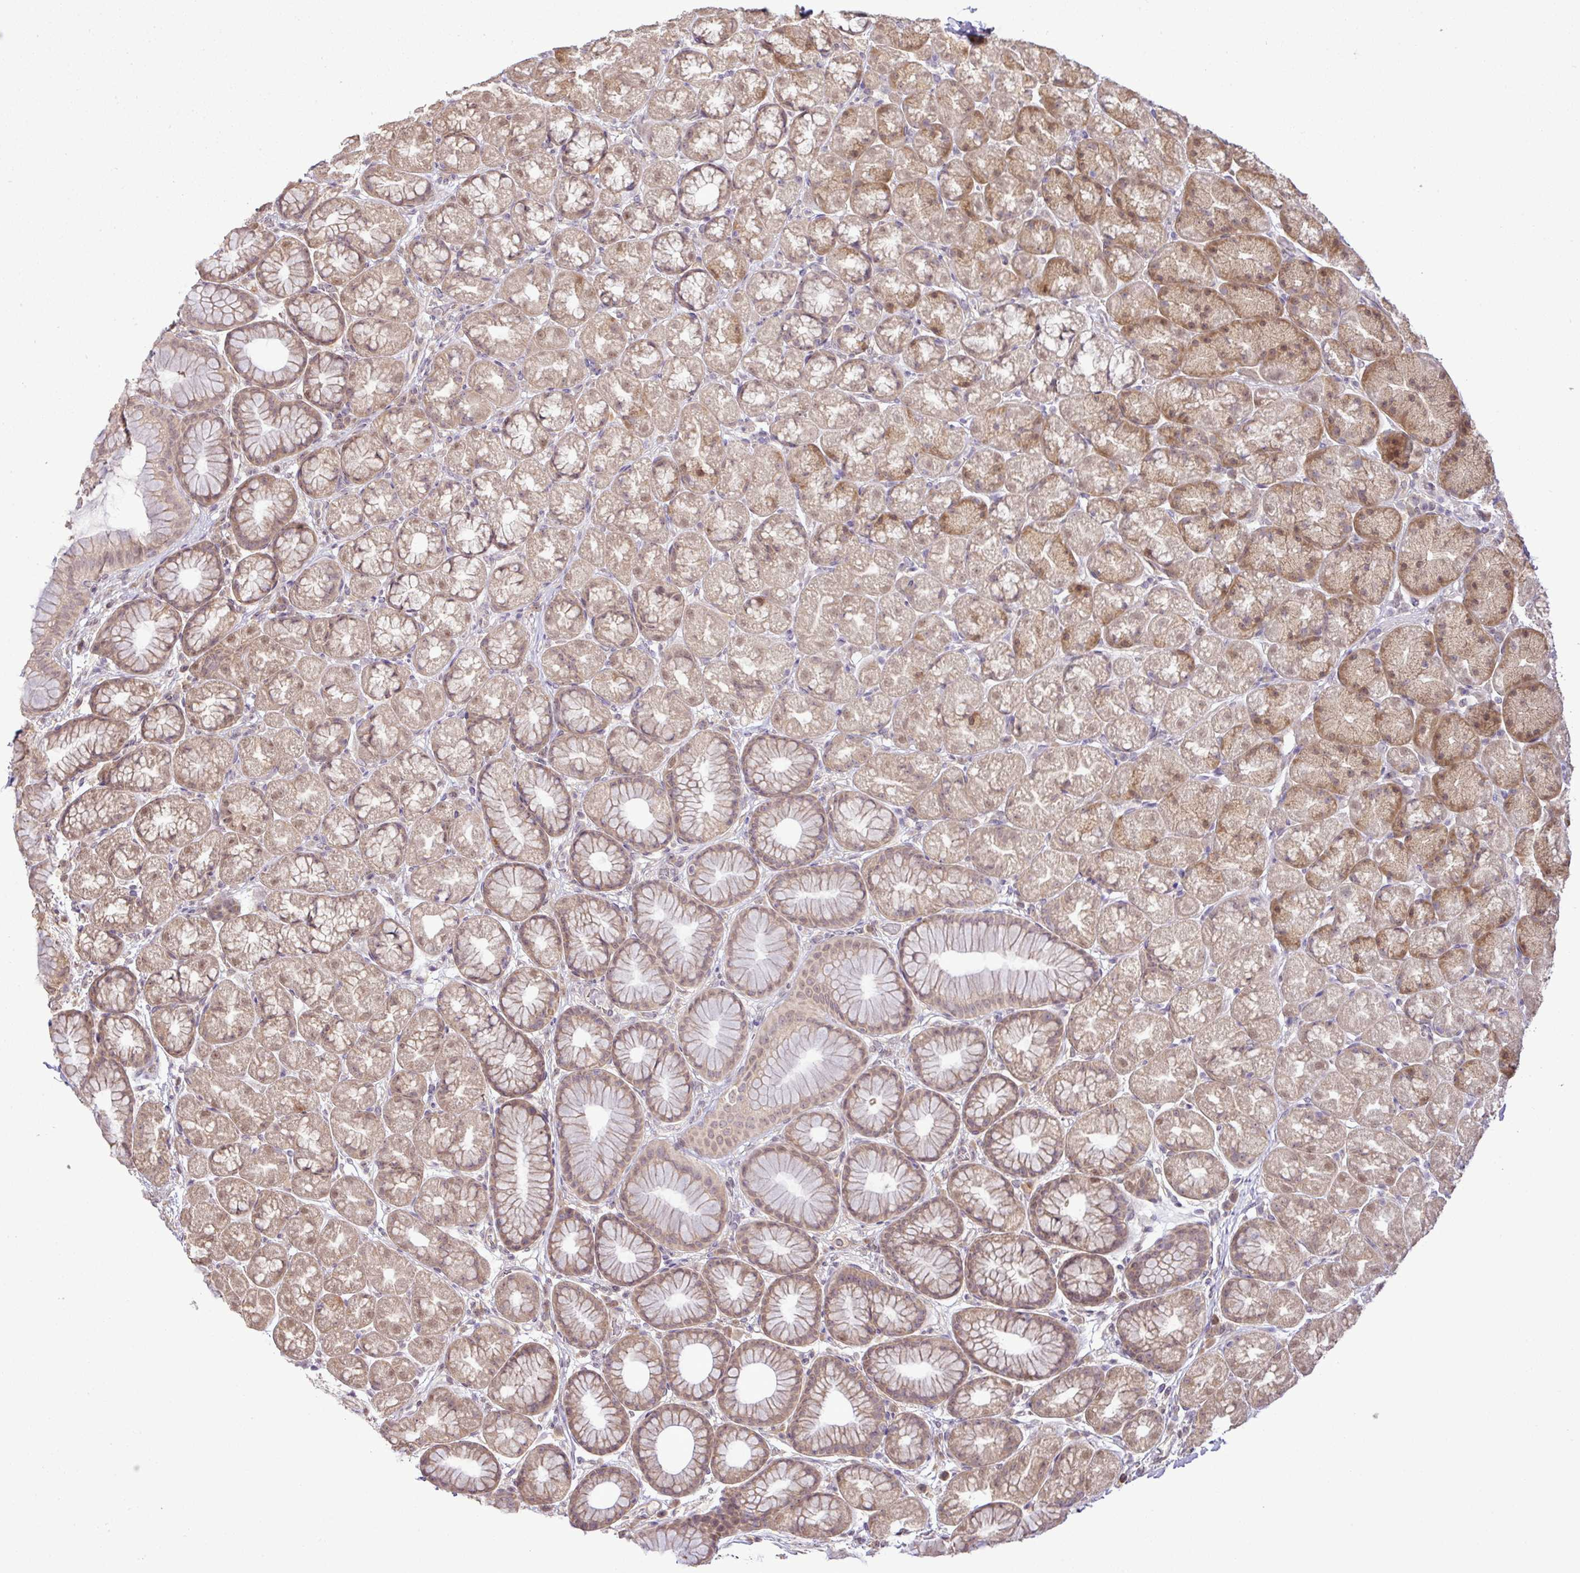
{"staining": {"intensity": "moderate", "quantity": "25%-75%", "location": "cytoplasmic/membranous,nuclear"}, "tissue": "stomach", "cell_type": "Glandular cells", "image_type": "normal", "snomed": [{"axis": "morphology", "description": "Normal tissue, NOS"}, {"axis": "topography", "description": "Stomach, lower"}], "caption": "About 25%-75% of glandular cells in unremarkable stomach reveal moderate cytoplasmic/membranous,nuclear protein staining as visualized by brown immunohistochemical staining.", "gene": "DNAAF4", "patient": {"sex": "male", "age": 67}}